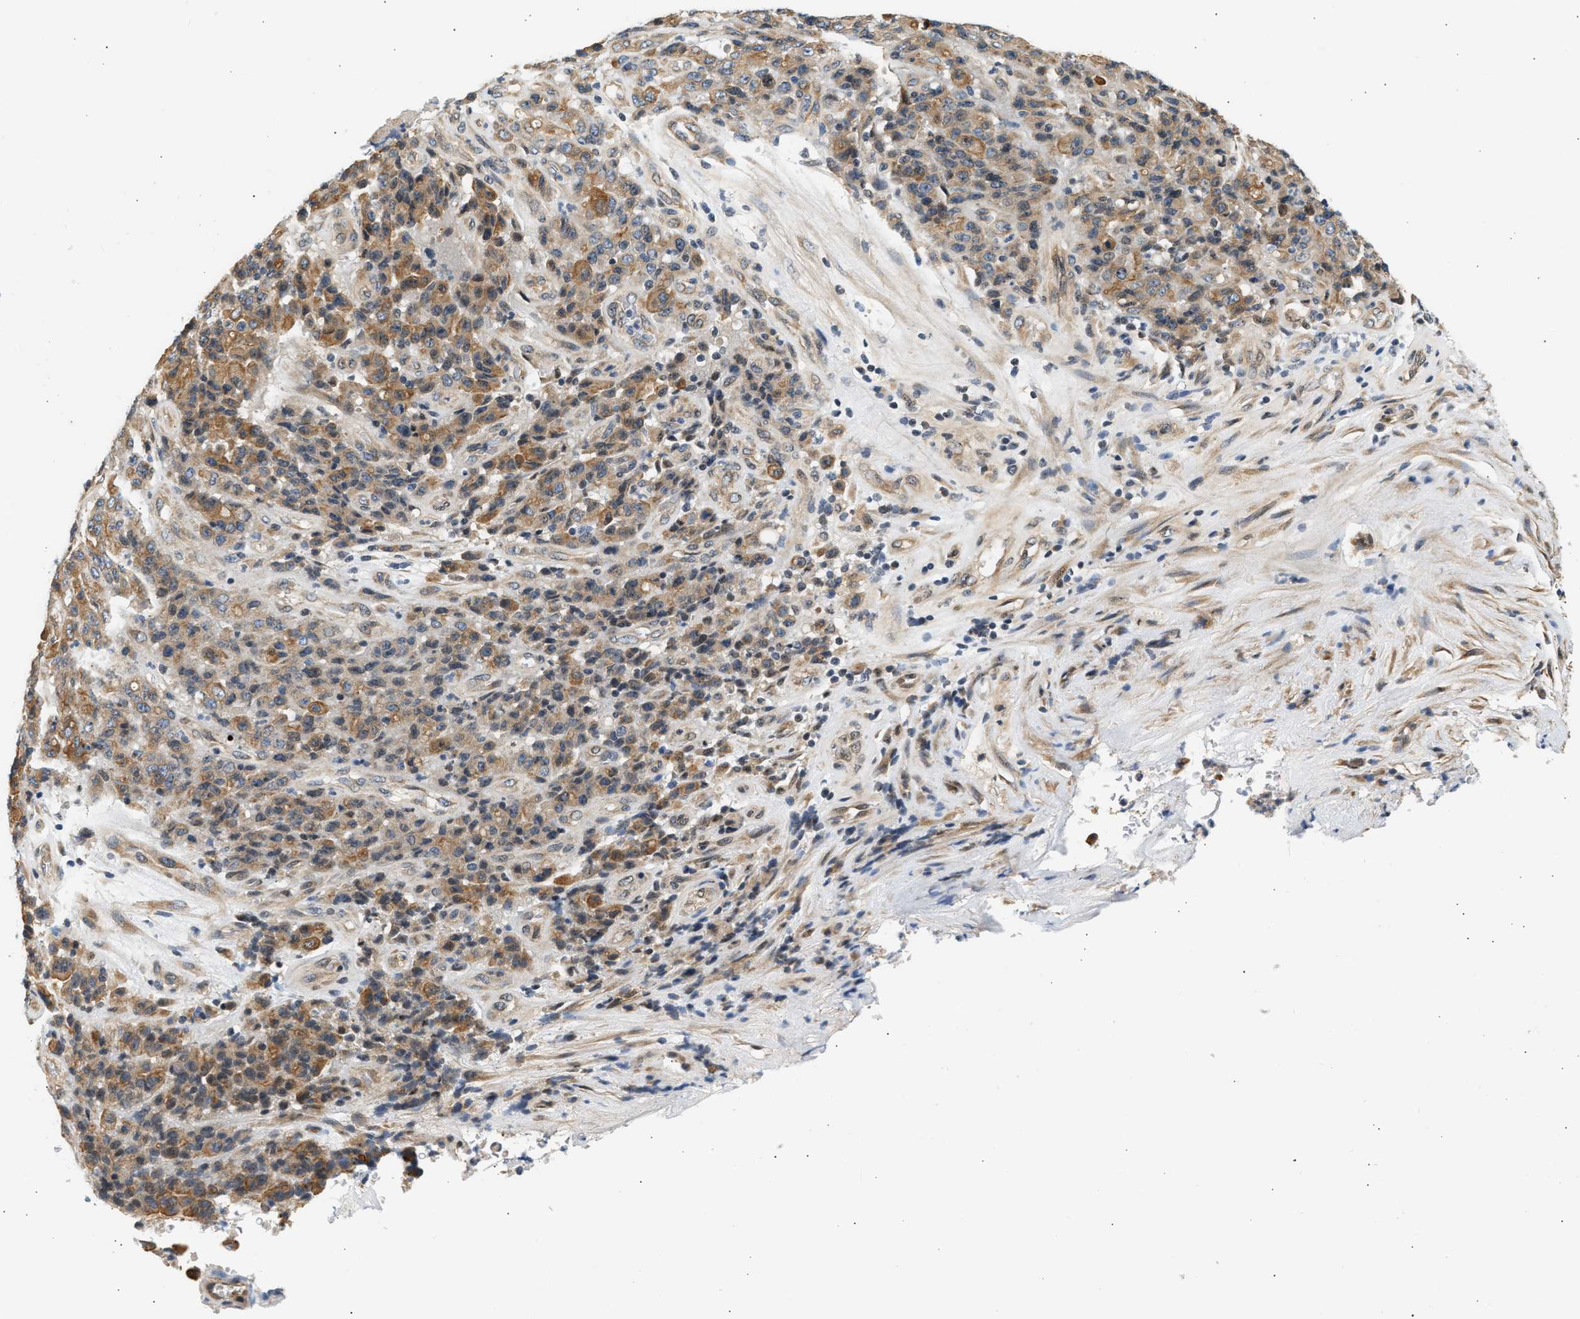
{"staining": {"intensity": "moderate", "quantity": ">75%", "location": "cytoplasmic/membranous"}, "tissue": "stomach cancer", "cell_type": "Tumor cells", "image_type": "cancer", "snomed": [{"axis": "morphology", "description": "Adenocarcinoma, NOS"}, {"axis": "topography", "description": "Stomach"}], "caption": "Adenocarcinoma (stomach) tissue demonstrates moderate cytoplasmic/membranous expression in about >75% of tumor cells Immunohistochemistry (ihc) stains the protein in brown and the nuclei are stained blue.", "gene": "WDR31", "patient": {"sex": "female", "age": 73}}